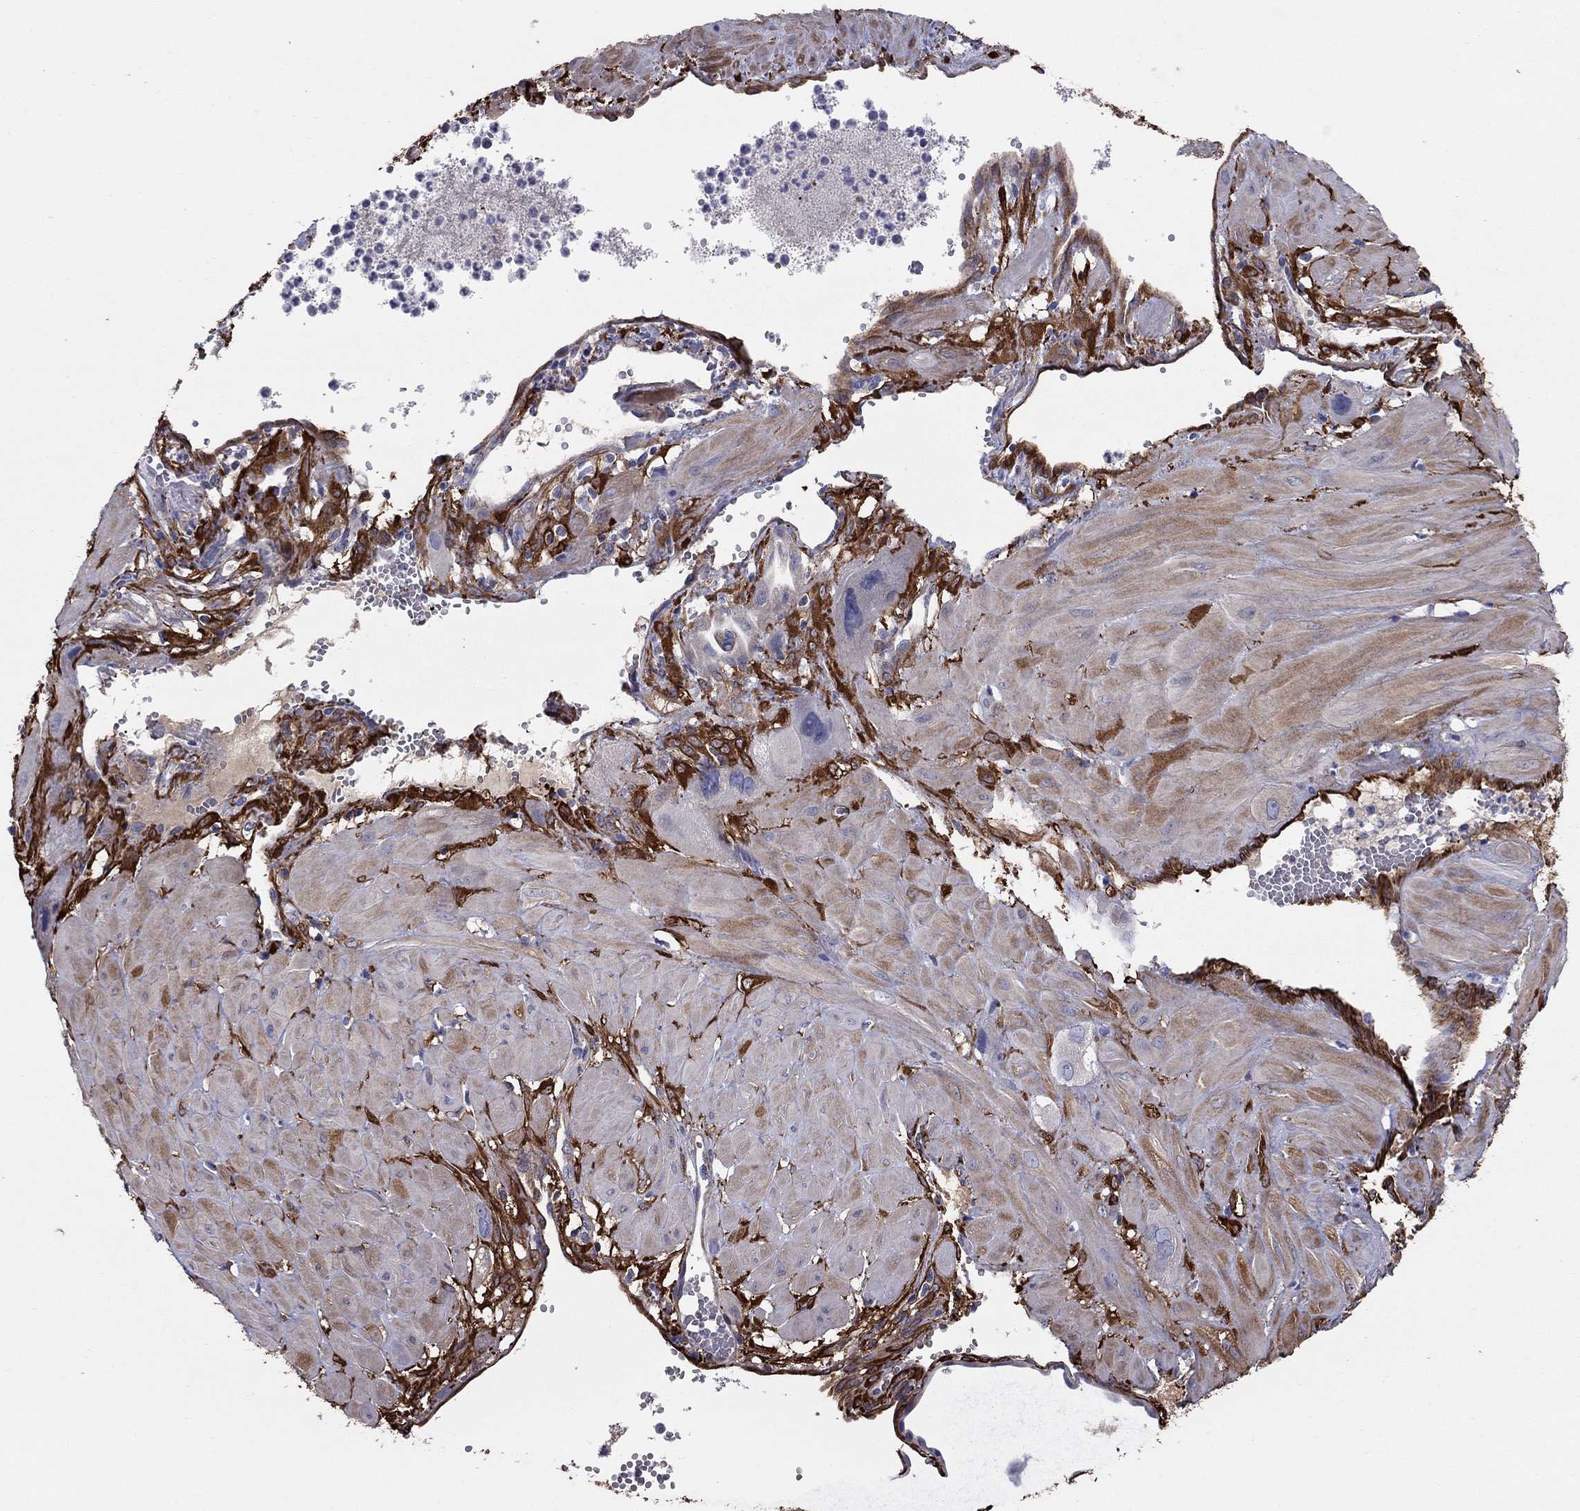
{"staining": {"intensity": "negative", "quantity": "none", "location": "none"}, "tissue": "cervical cancer", "cell_type": "Tumor cells", "image_type": "cancer", "snomed": [{"axis": "morphology", "description": "Squamous cell carcinoma, NOS"}, {"axis": "topography", "description": "Cervix"}], "caption": "Cervical cancer (squamous cell carcinoma) stained for a protein using IHC shows no staining tumor cells.", "gene": "EMP2", "patient": {"sex": "female", "age": 34}}